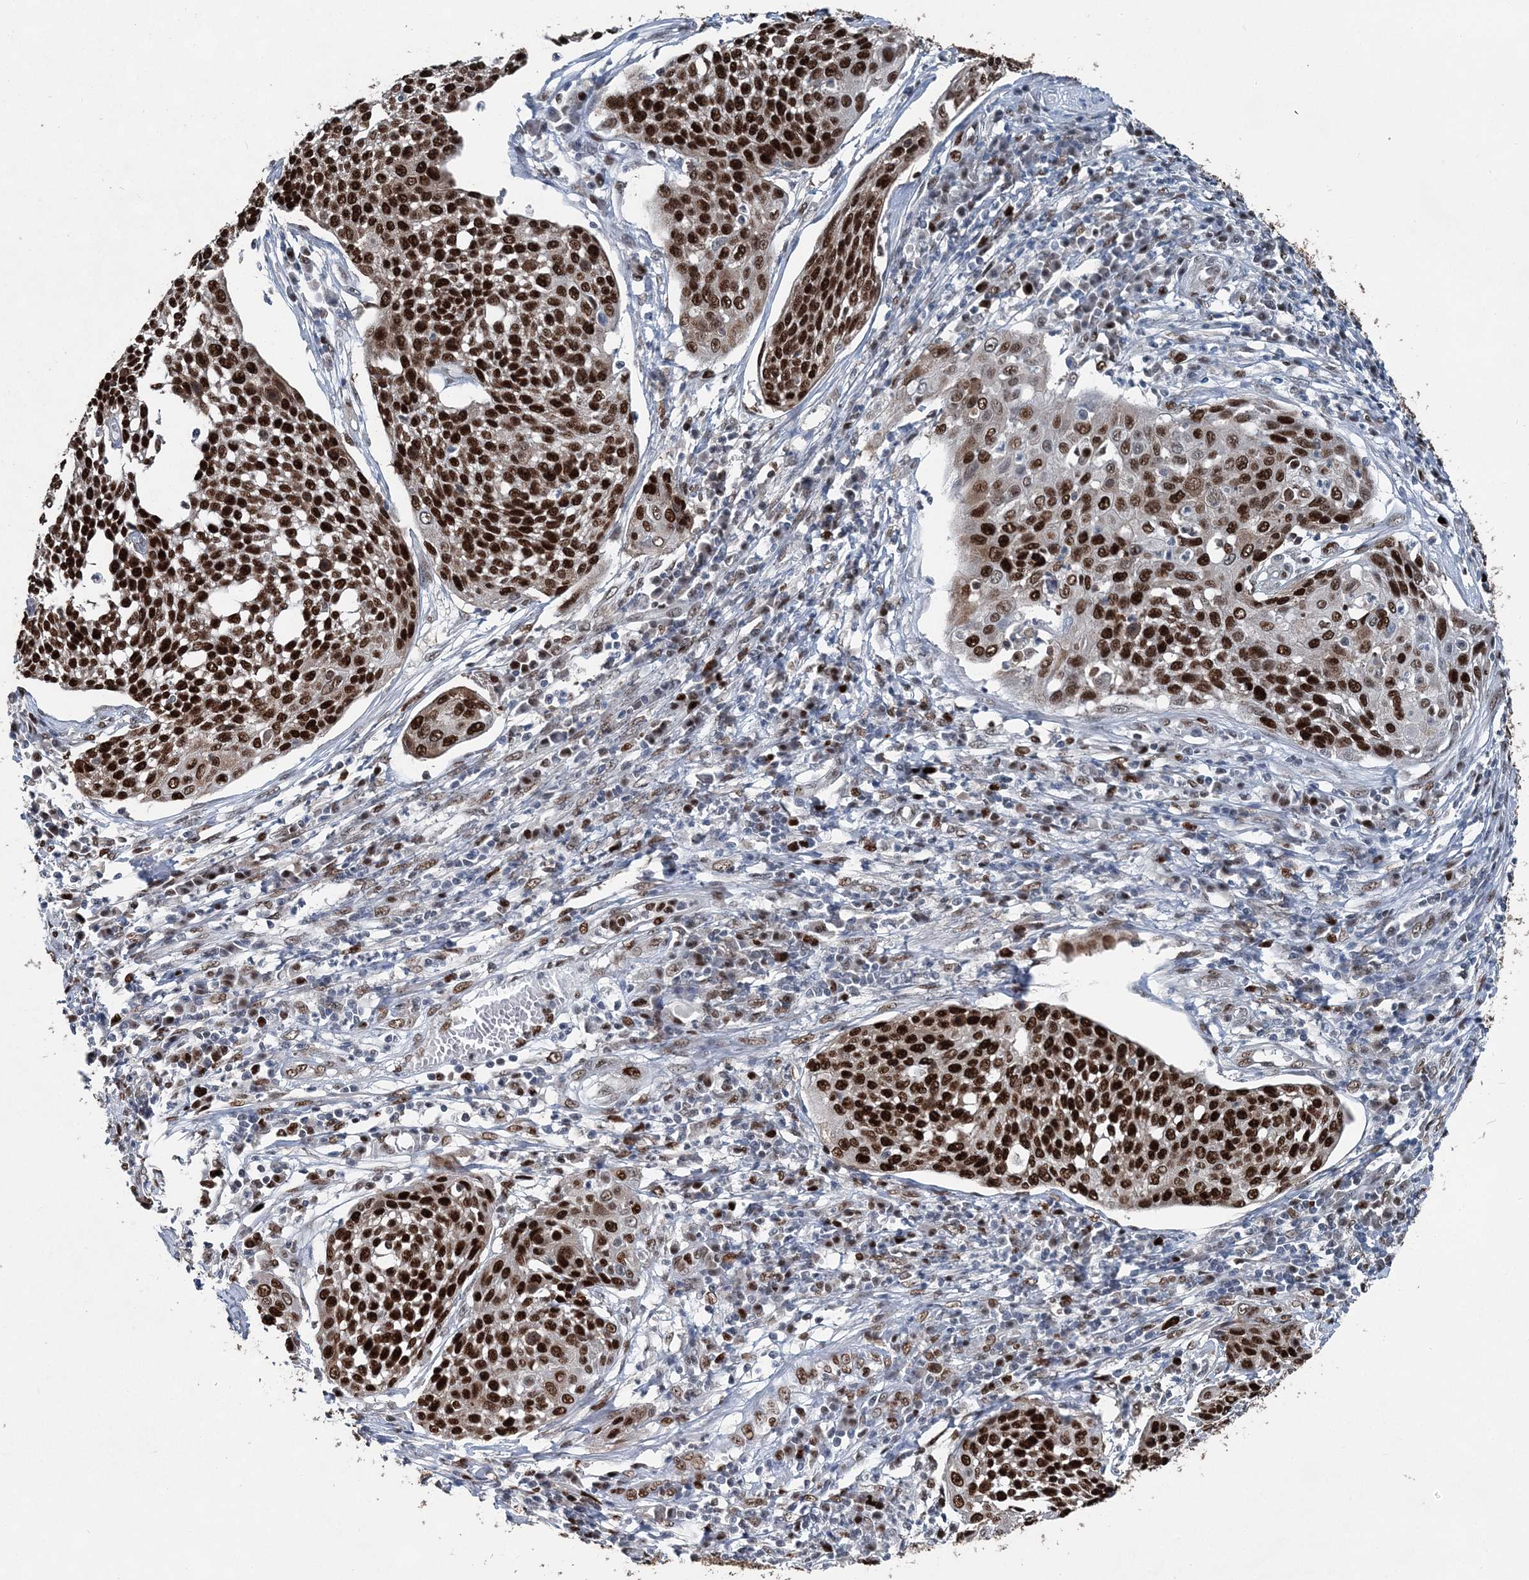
{"staining": {"intensity": "strong", "quantity": ">75%", "location": "nuclear"}, "tissue": "cervical cancer", "cell_type": "Tumor cells", "image_type": "cancer", "snomed": [{"axis": "morphology", "description": "Squamous cell carcinoma, NOS"}, {"axis": "topography", "description": "Cervix"}], "caption": "Protein expression analysis of cervical cancer shows strong nuclear positivity in approximately >75% of tumor cells.", "gene": "HAT1", "patient": {"sex": "female", "age": 34}}